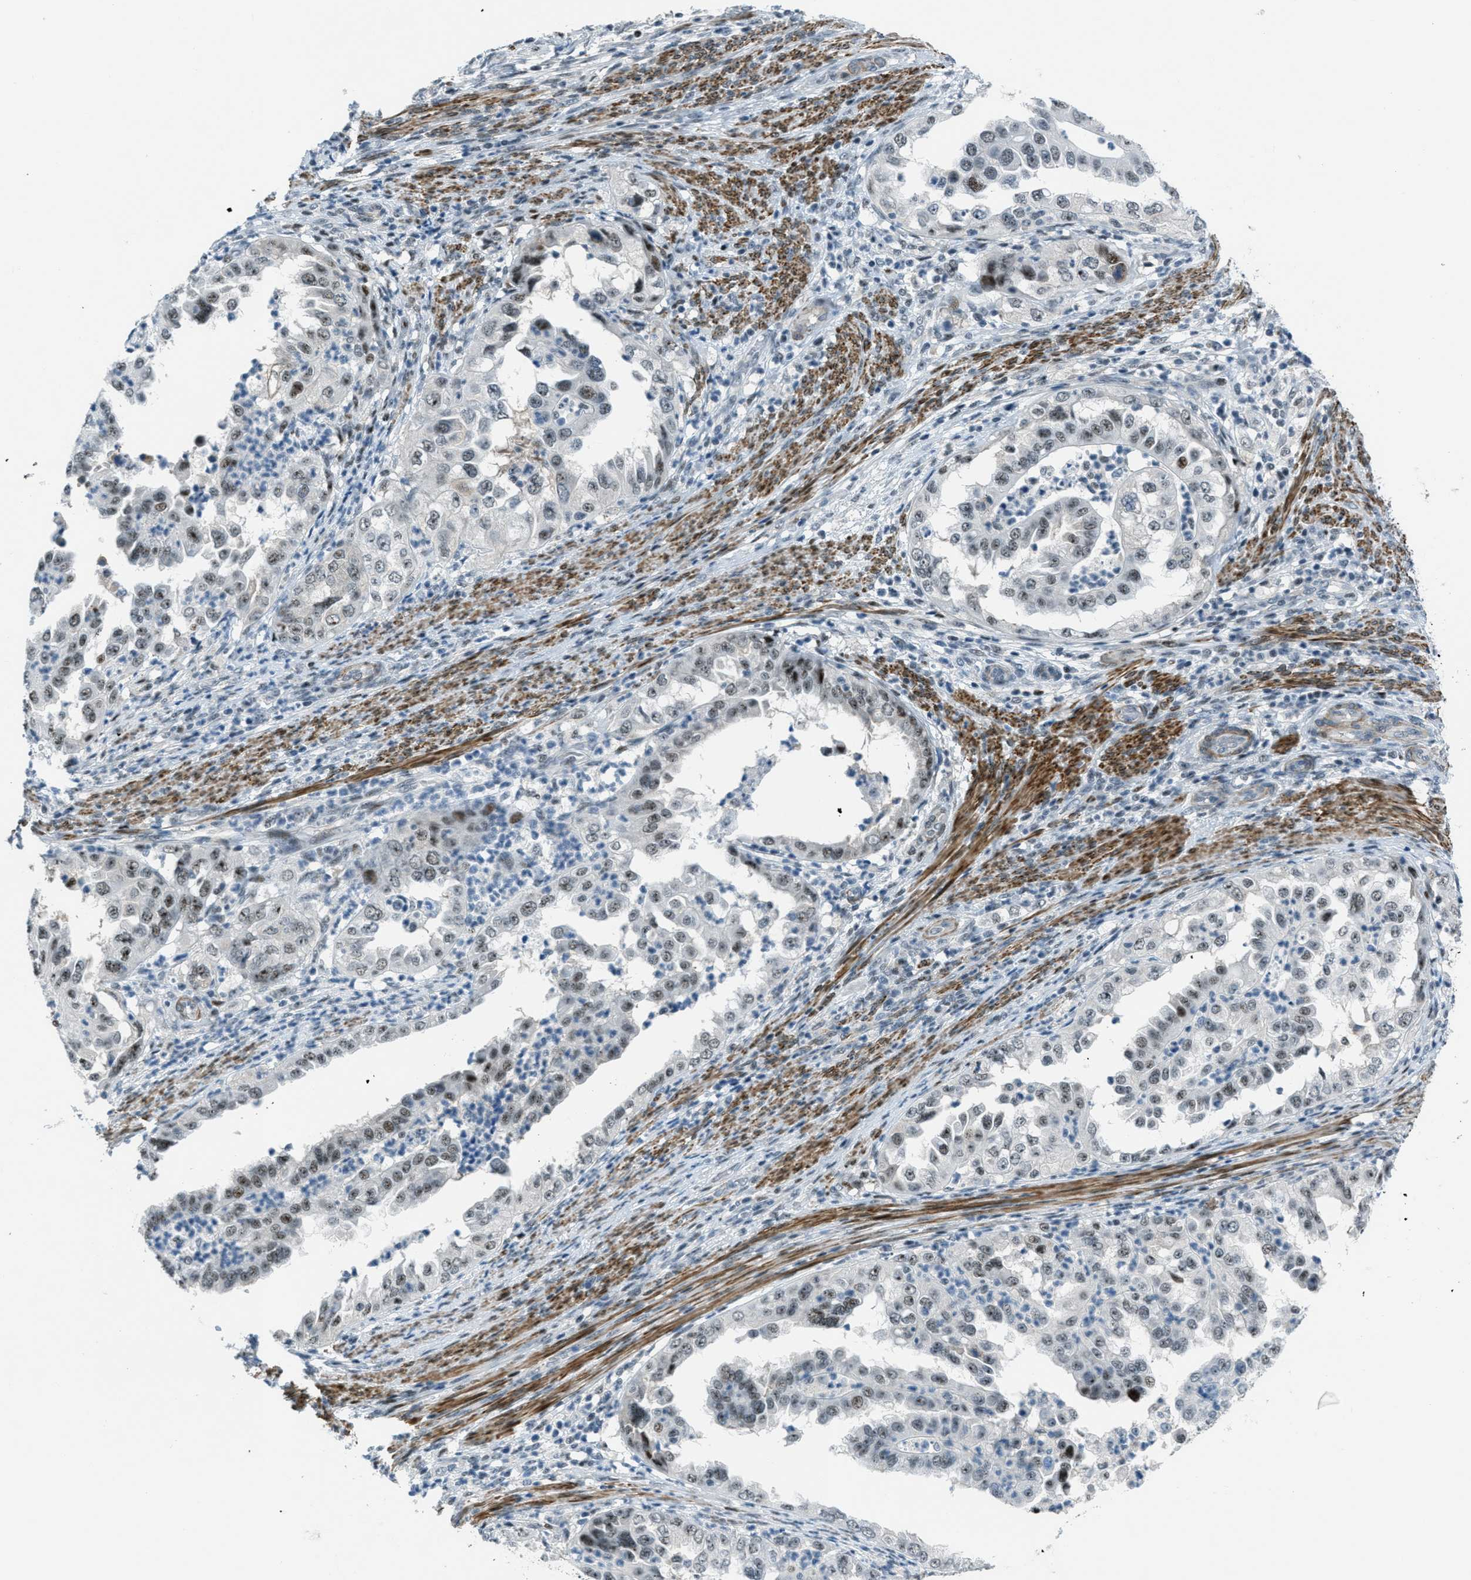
{"staining": {"intensity": "weak", "quantity": ">75%", "location": "nuclear"}, "tissue": "endometrial cancer", "cell_type": "Tumor cells", "image_type": "cancer", "snomed": [{"axis": "morphology", "description": "Adenocarcinoma, NOS"}, {"axis": "topography", "description": "Endometrium"}], "caption": "Immunohistochemical staining of human endometrial cancer displays low levels of weak nuclear staining in about >75% of tumor cells.", "gene": "ZDHHC23", "patient": {"sex": "female", "age": 85}}